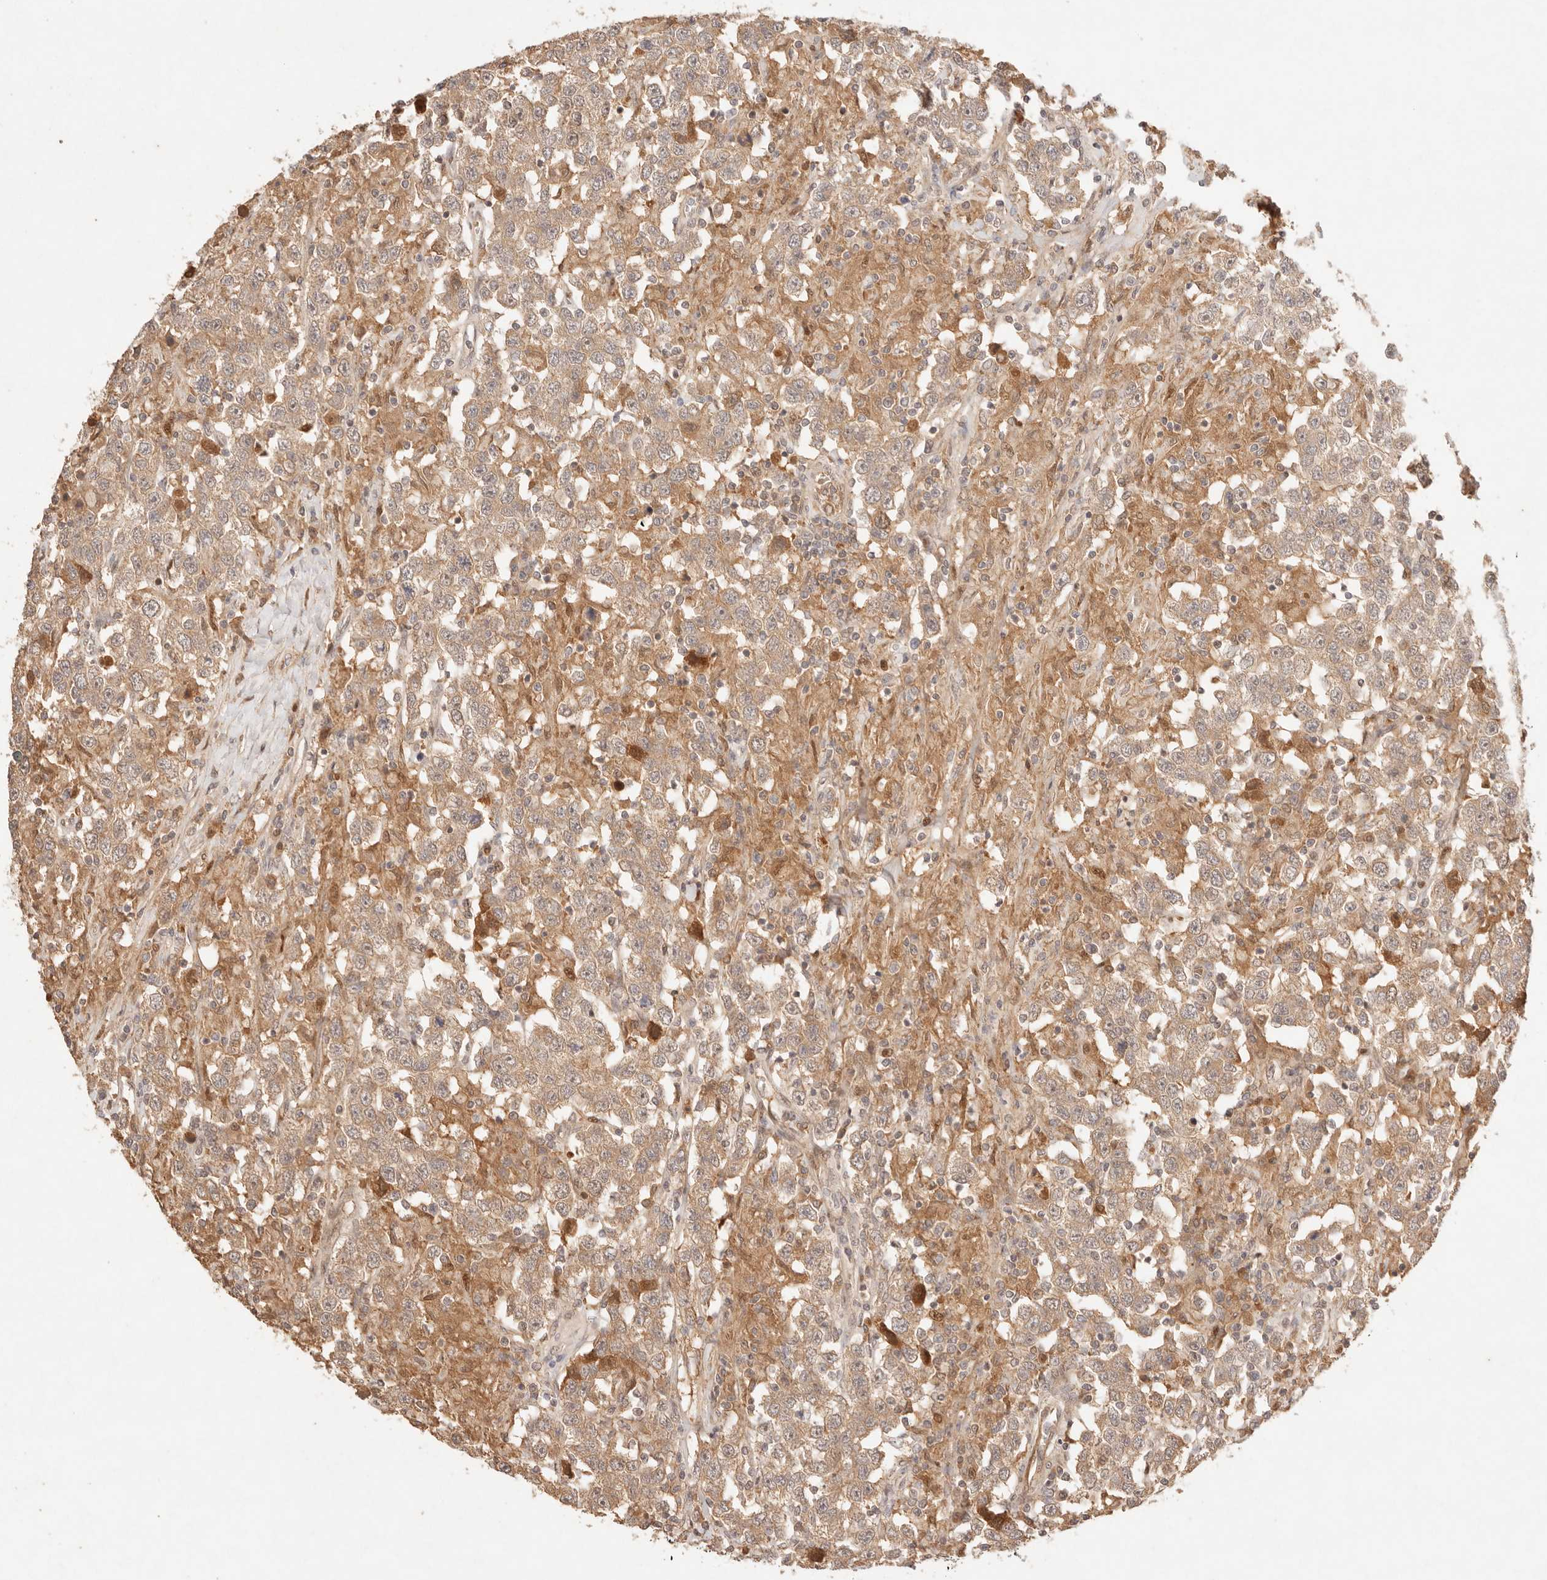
{"staining": {"intensity": "moderate", "quantity": ">75%", "location": "cytoplasmic/membranous"}, "tissue": "testis cancer", "cell_type": "Tumor cells", "image_type": "cancer", "snomed": [{"axis": "morphology", "description": "Seminoma, NOS"}, {"axis": "topography", "description": "Testis"}], "caption": "Immunohistochemical staining of testis seminoma demonstrates medium levels of moderate cytoplasmic/membranous staining in about >75% of tumor cells.", "gene": "PHLDA3", "patient": {"sex": "male", "age": 41}}